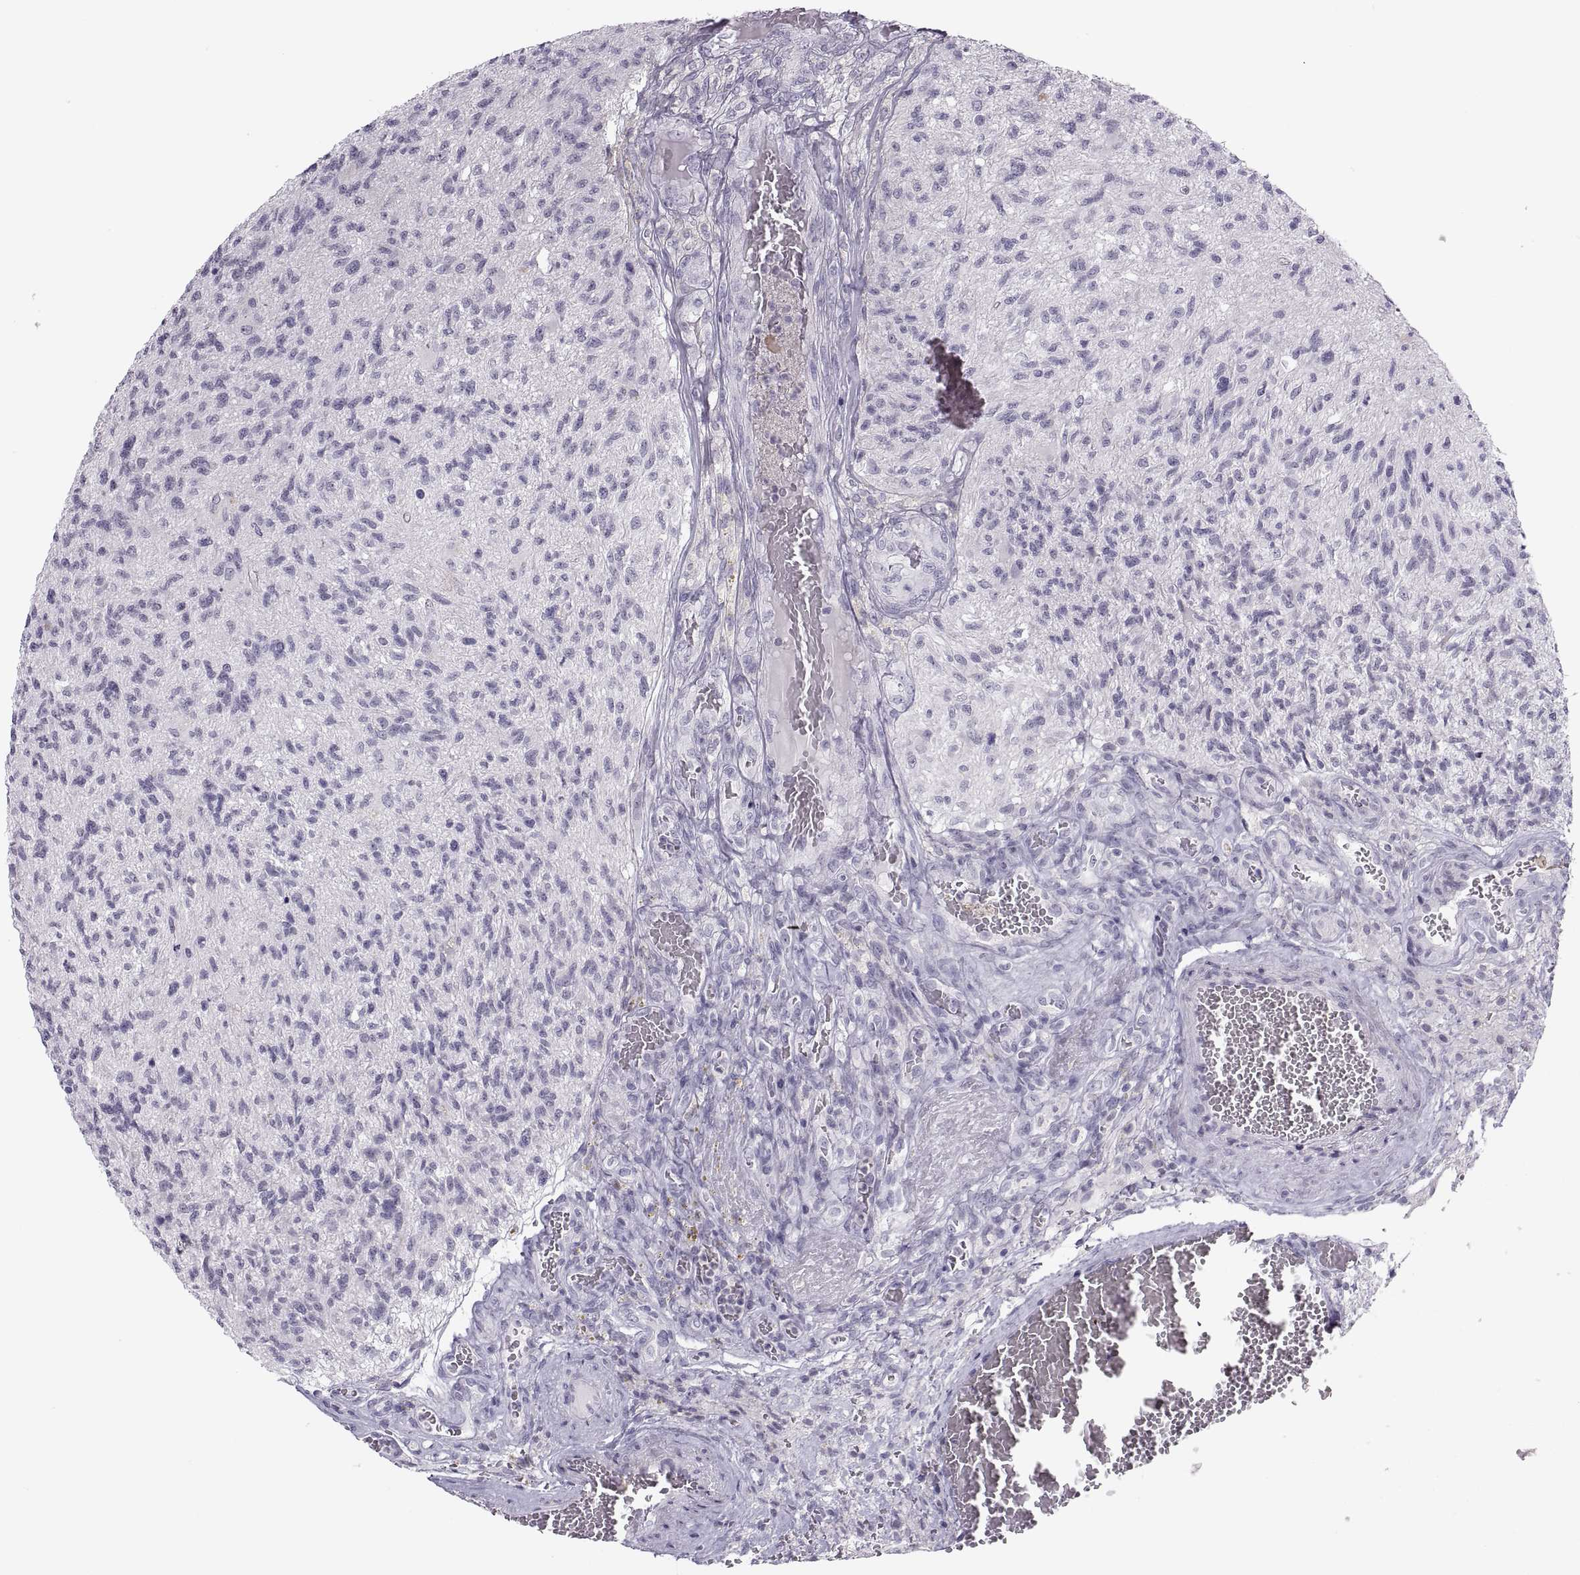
{"staining": {"intensity": "negative", "quantity": "none", "location": "none"}, "tissue": "glioma", "cell_type": "Tumor cells", "image_type": "cancer", "snomed": [{"axis": "morphology", "description": "Glioma, malignant, High grade"}, {"axis": "topography", "description": "Brain"}], "caption": "Immunohistochemical staining of human malignant glioma (high-grade) reveals no significant staining in tumor cells. The staining is performed using DAB brown chromogen with nuclei counter-stained in using hematoxylin.", "gene": "C3orf22", "patient": {"sex": "male", "age": 56}}